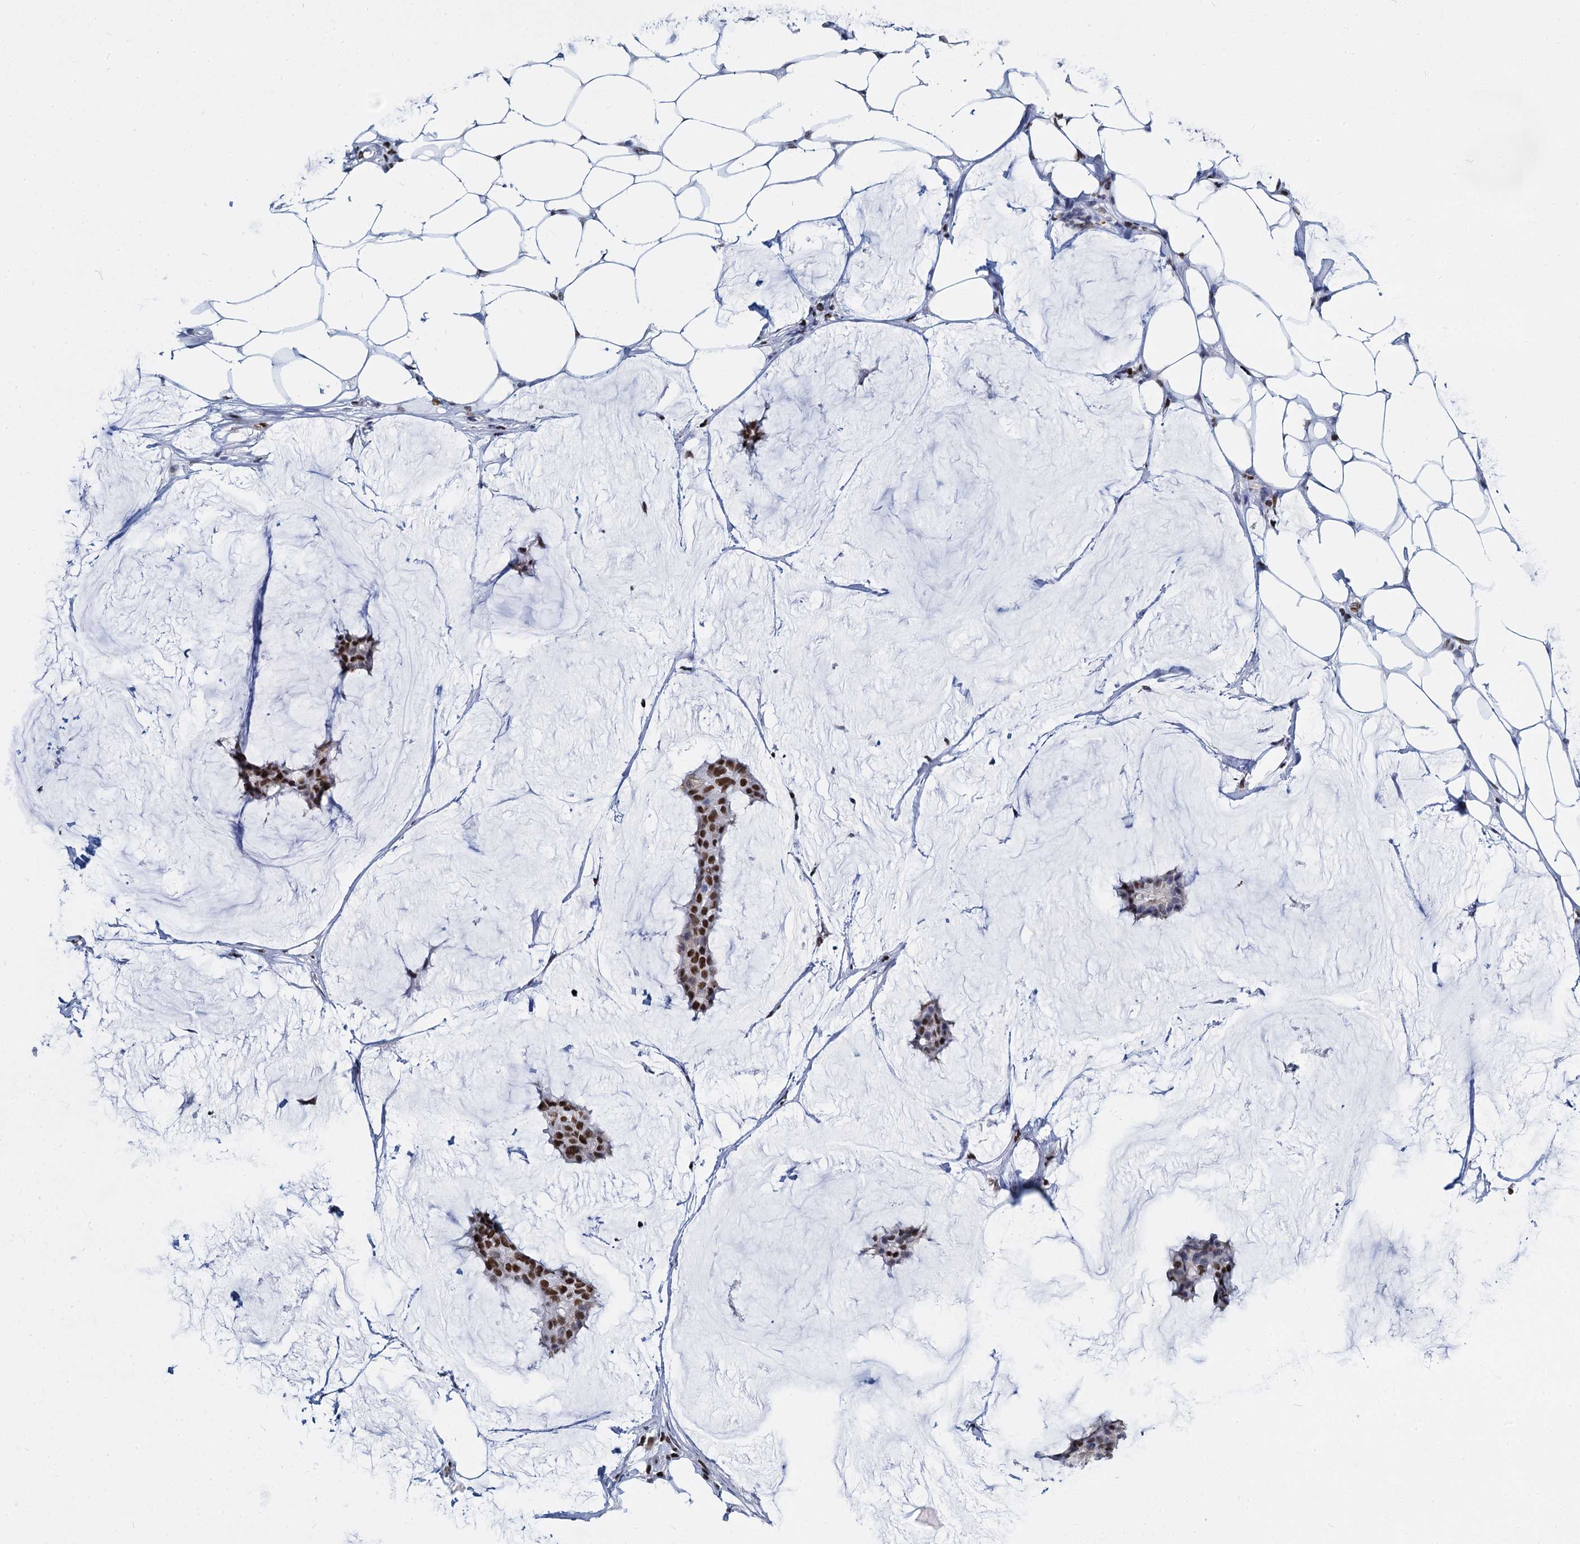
{"staining": {"intensity": "moderate", "quantity": ">75%", "location": "nuclear"}, "tissue": "breast cancer", "cell_type": "Tumor cells", "image_type": "cancer", "snomed": [{"axis": "morphology", "description": "Duct carcinoma"}, {"axis": "topography", "description": "Breast"}], "caption": "Immunohistochemical staining of human intraductal carcinoma (breast) displays medium levels of moderate nuclear protein staining in about >75% of tumor cells.", "gene": "DCPS", "patient": {"sex": "female", "age": 93}}